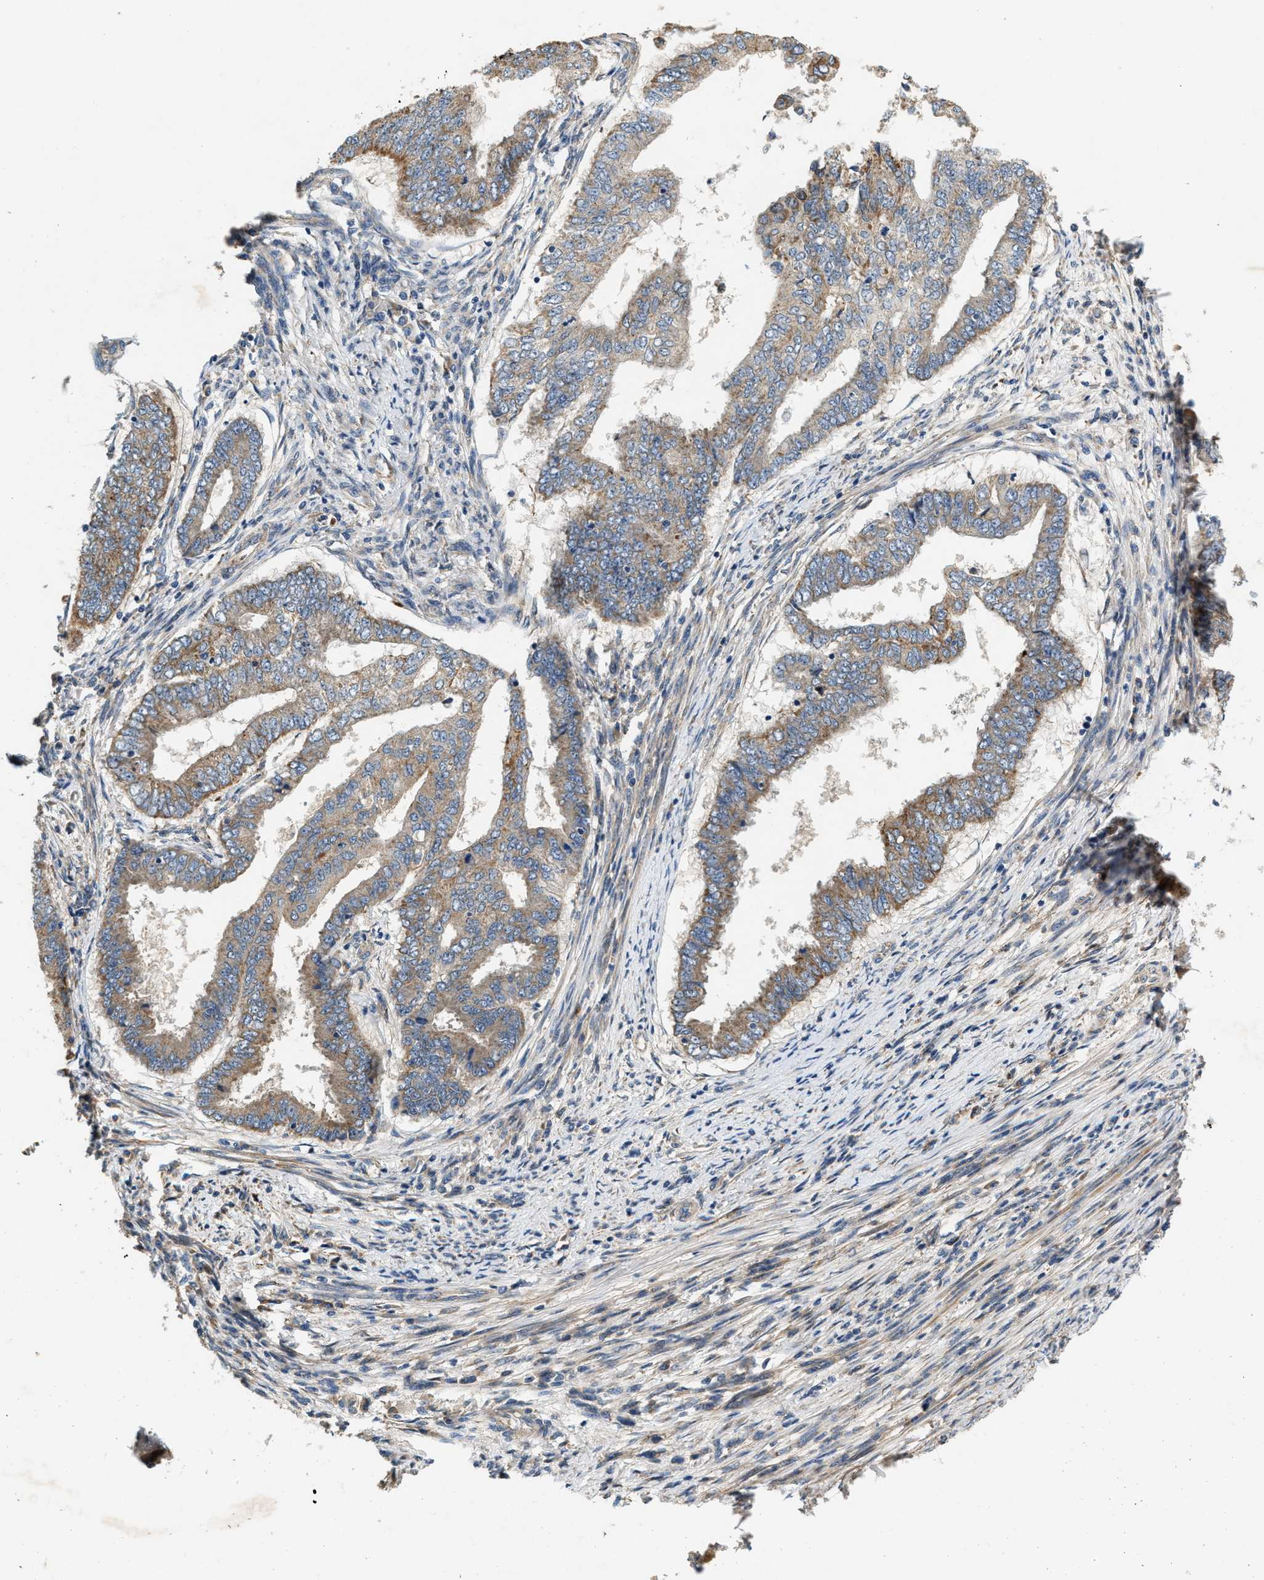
{"staining": {"intensity": "moderate", "quantity": "25%-75%", "location": "cytoplasmic/membranous"}, "tissue": "endometrial cancer", "cell_type": "Tumor cells", "image_type": "cancer", "snomed": [{"axis": "morphology", "description": "Polyp, NOS"}, {"axis": "morphology", "description": "Adenocarcinoma, NOS"}, {"axis": "morphology", "description": "Adenoma, NOS"}, {"axis": "topography", "description": "Endometrium"}], "caption": "Immunohistochemistry (DAB (3,3'-diaminobenzidine)) staining of polyp (endometrial) shows moderate cytoplasmic/membranous protein staining in approximately 25%-75% of tumor cells.", "gene": "DUSP10", "patient": {"sex": "female", "age": 79}}